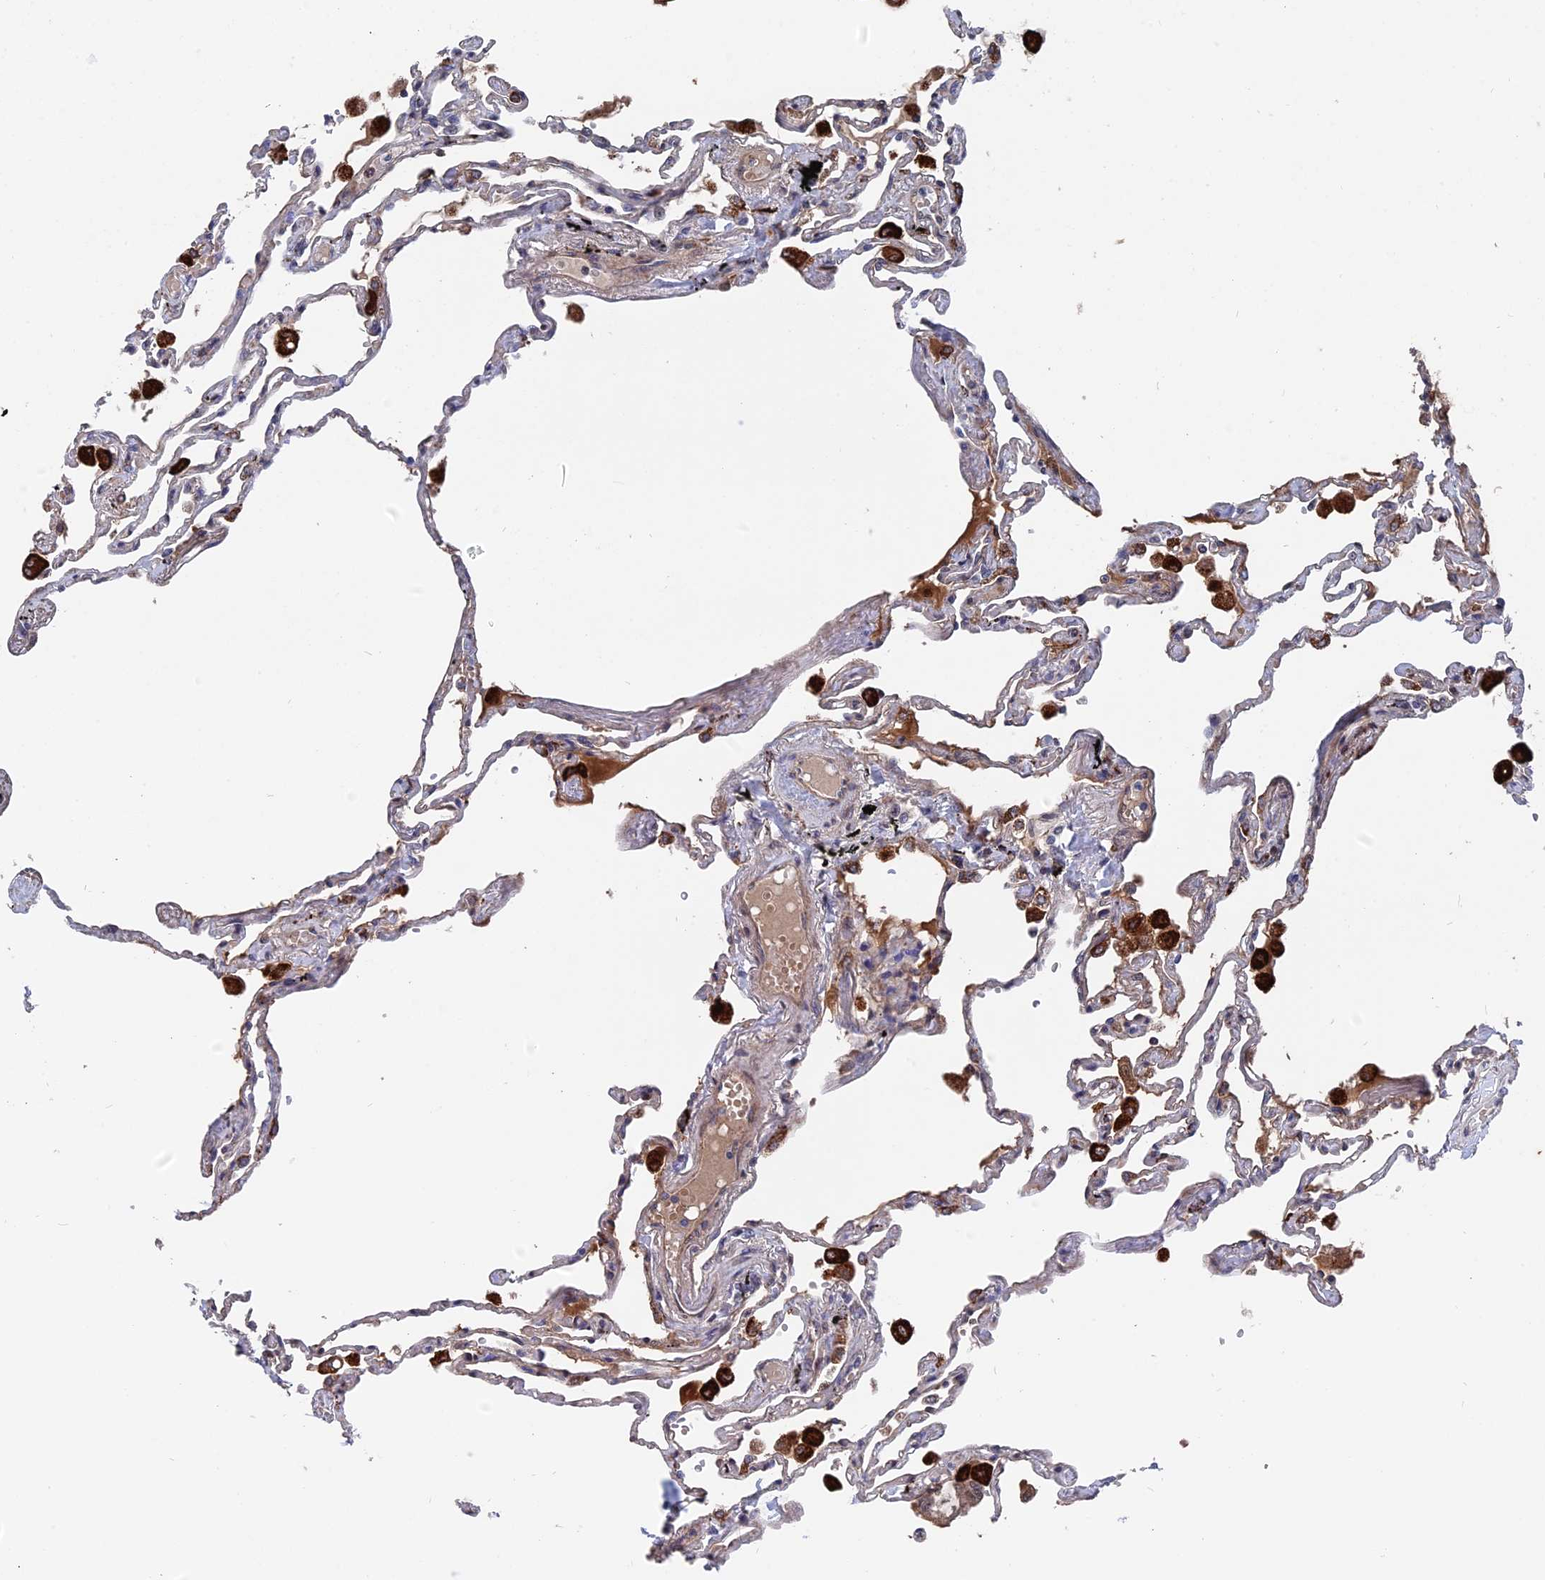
{"staining": {"intensity": "moderate", "quantity": "25%-75%", "location": "cytoplasmic/membranous"}, "tissue": "lung", "cell_type": "Alveolar cells", "image_type": "normal", "snomed": [{"axis": "morphology", "description": "Normal tissue, NOS"}, {"axis": "topography", "description": "Lung"}], "caption": "IHC of benign human lung reveals medium levels of moderate cytoplasmic/membranous expression in approximately 25%-75% of alveolar cells.", "gene": "NOSIP", "patient": {"sex": "female", "age": 67}}